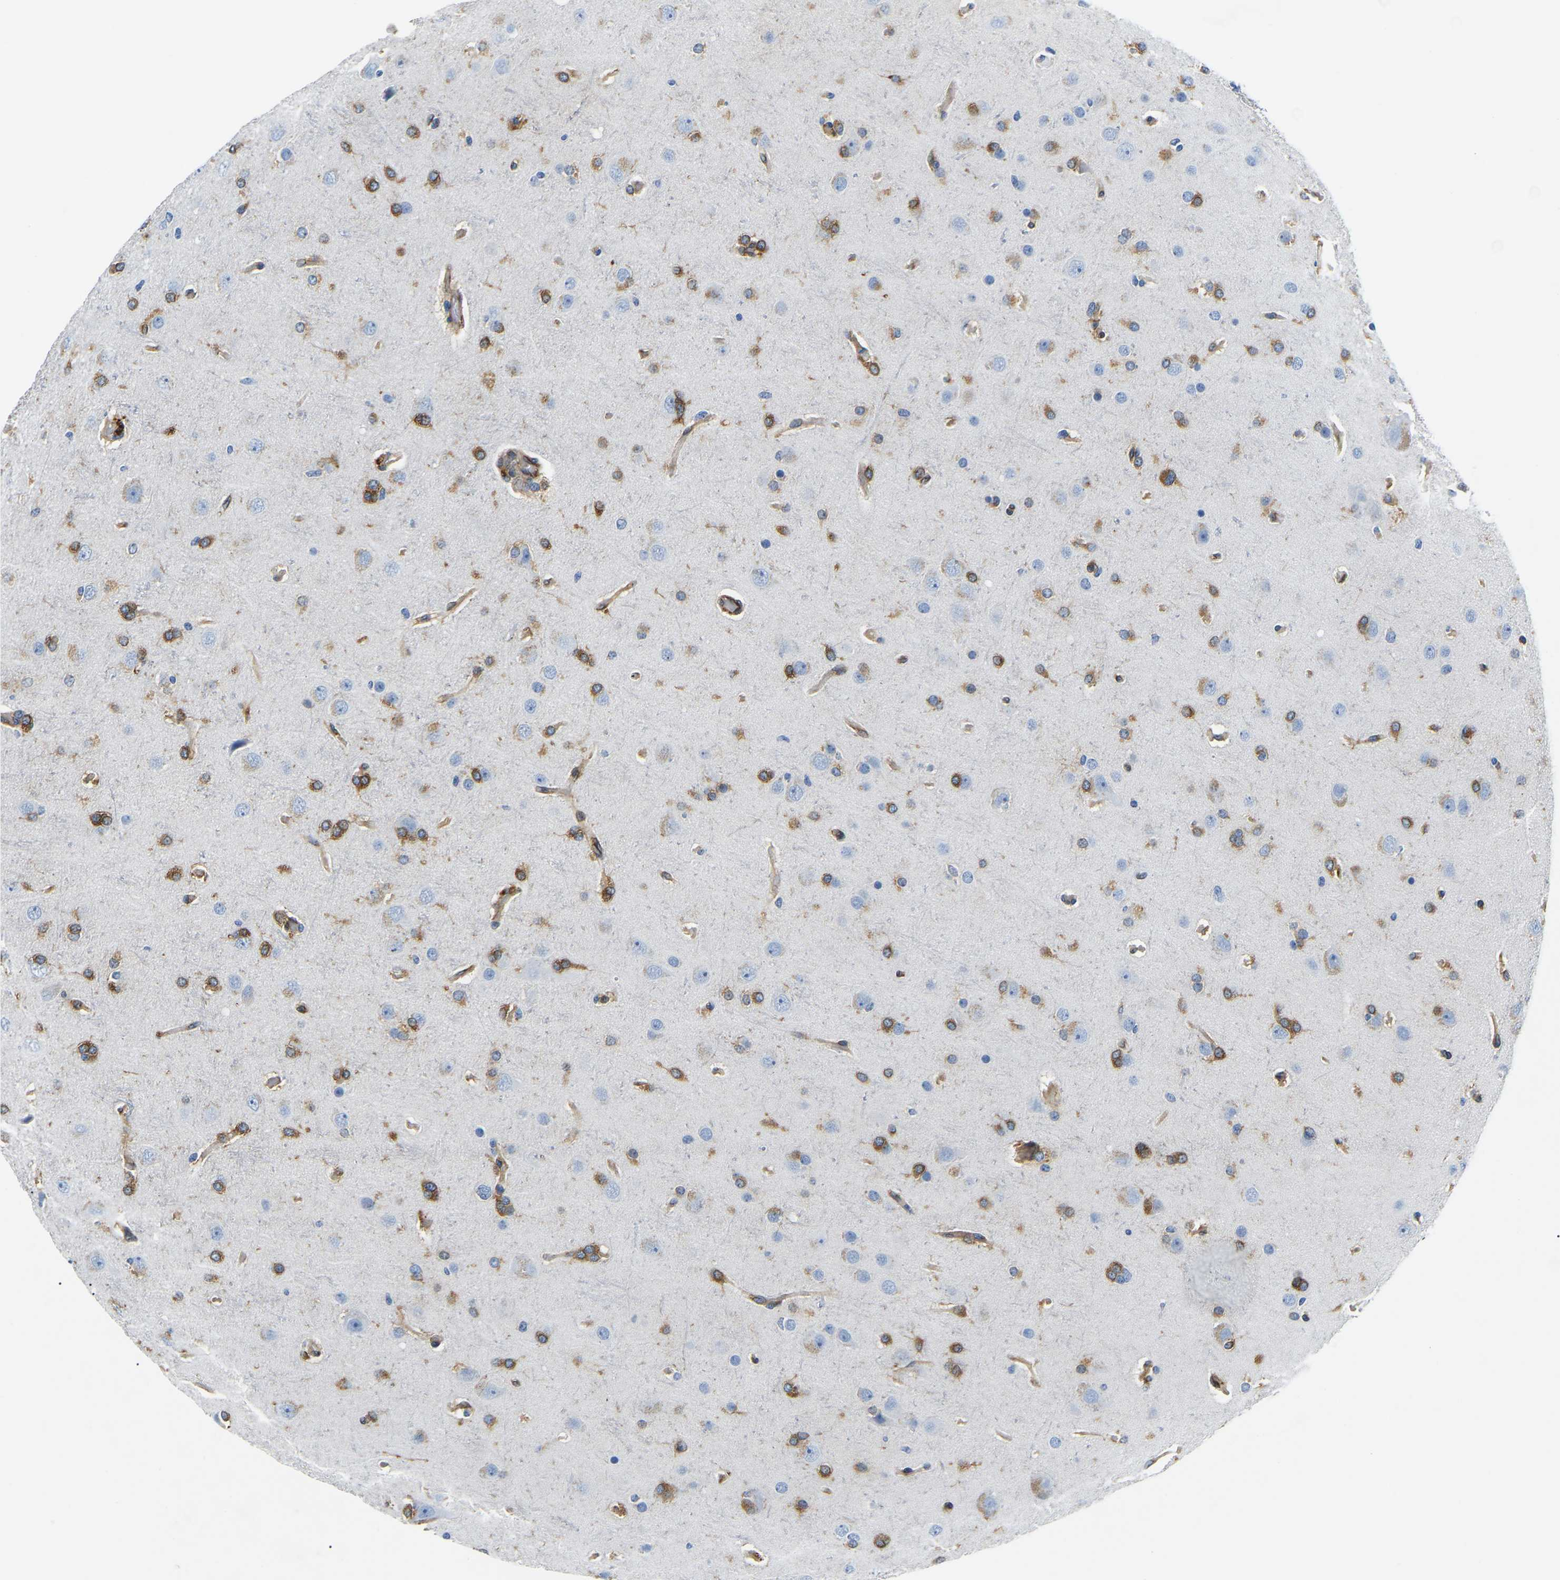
{"staining": {"intensity": "moderate", "quantity": "25%-75%", "location": "cytoplasmic/membranous"}, "tissue": "glioma", "cell_type": "Tumor cells", "image_type": "cancer", "snomed": [{"axis": "morphology", "description": "Glioma, malignant, High grade"}, {"axis": "topography", "description": "Brain"}], "caption": "Protein analysis of malignant glioma (high-grade) tissue exhibits moderate cytoplasmic/membranous expression in about 25%-75% of tumor cells.", "gene": "DUSP8", "patient": {"sex": "female", "age": 58}}